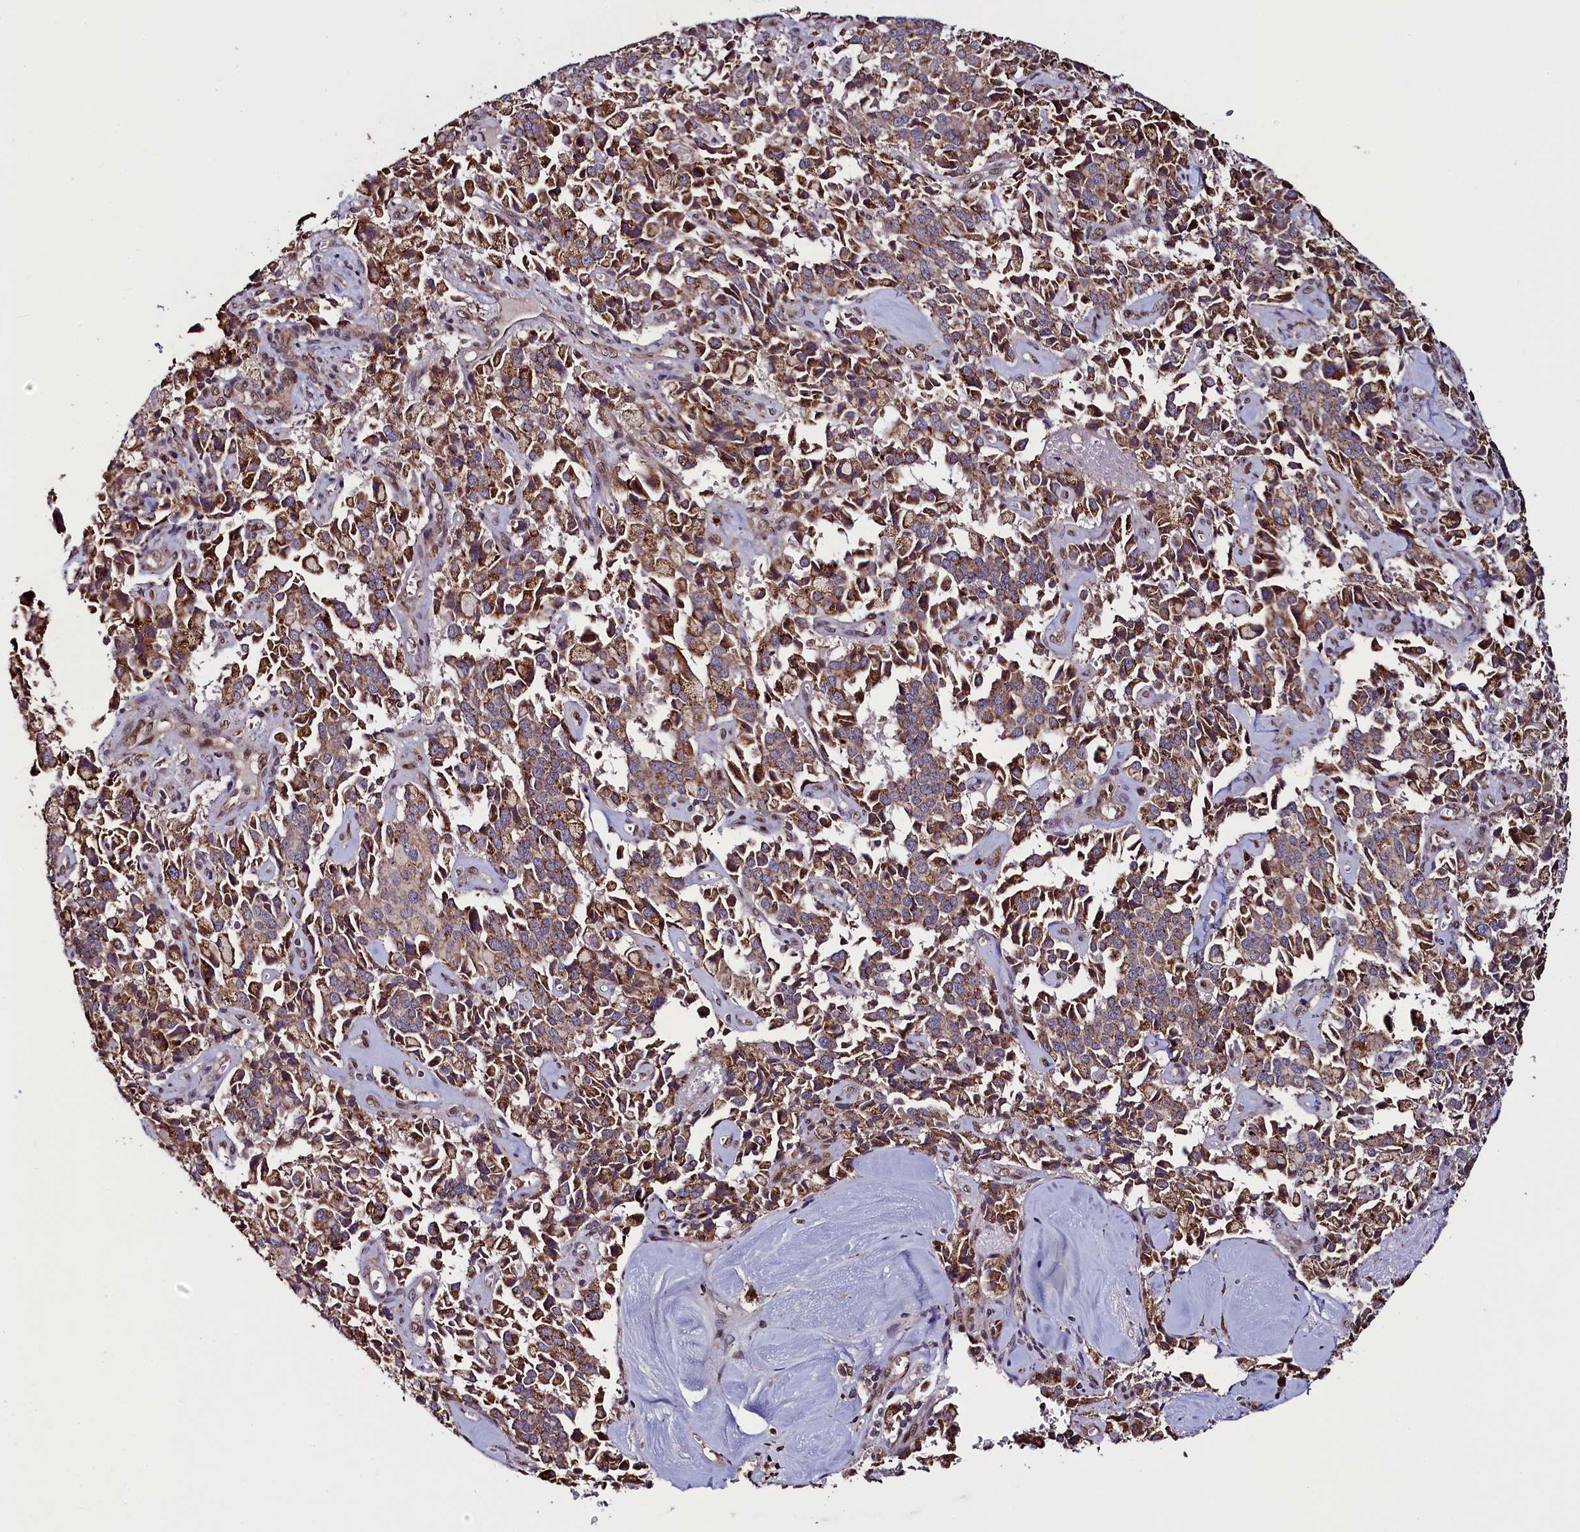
{"staining": {"intensity": "moderate", "quantity": ">75%", "location": "cytoplasmic/membranous"}, "tissue": "pancreatic cancer", "cell_type": "Tumor cells", "image_type": "cancer", "snomed": [{"axis": "morphology", "description": "Adenocarcinoma, NOS"}, {"axis": "topography", "description": "Pancreas"}], "caption": "The histopathology image shows staining of pancreatic cancer, revealing moderate cytoplasmic/membranous protein expression (brown color) within tumor cells.", "gene": "ZNF577", "patient": {"sex": "male", "age": 65}}